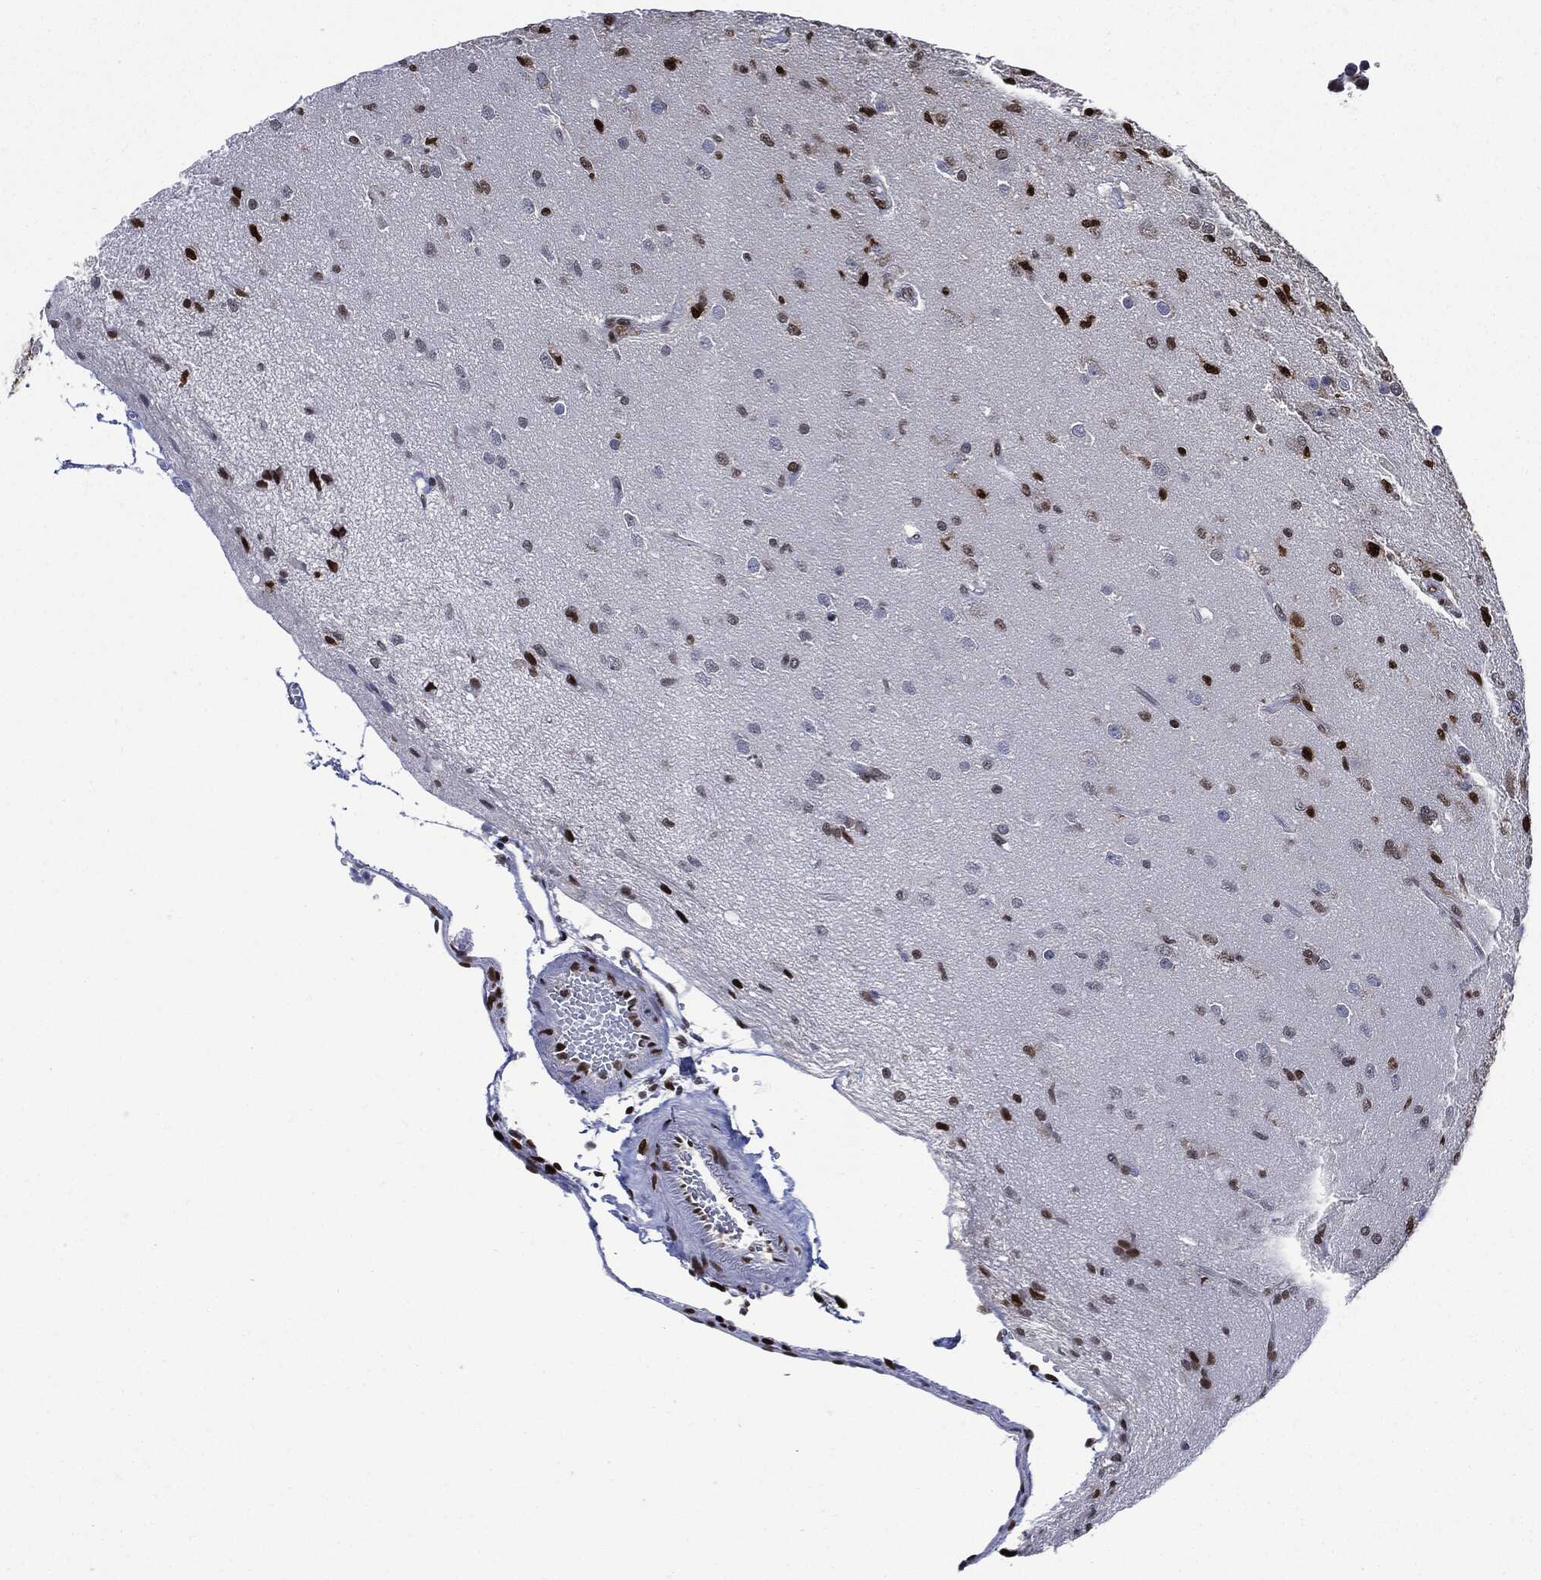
{"staining": {"intensity": "strong", "quantity": "25%-75%", "location": "nuclear"}, "tissue": "glioma", "cell_type": "Tumor cells", "image_type": "cancer", "snomed": [{"axis": "morphology", "description": "Glioma, malignant, High grade"}, {"axis": "topography", "description": "Brain"}], "caption": "A photomicrograph showing strong nuclear positivity in about 25%-75% of tumor cells in glioma, as visualized by brown immunohistochemical staining.", "gene": "PCNA", "patient": {"sex": "male", "age": 56}}